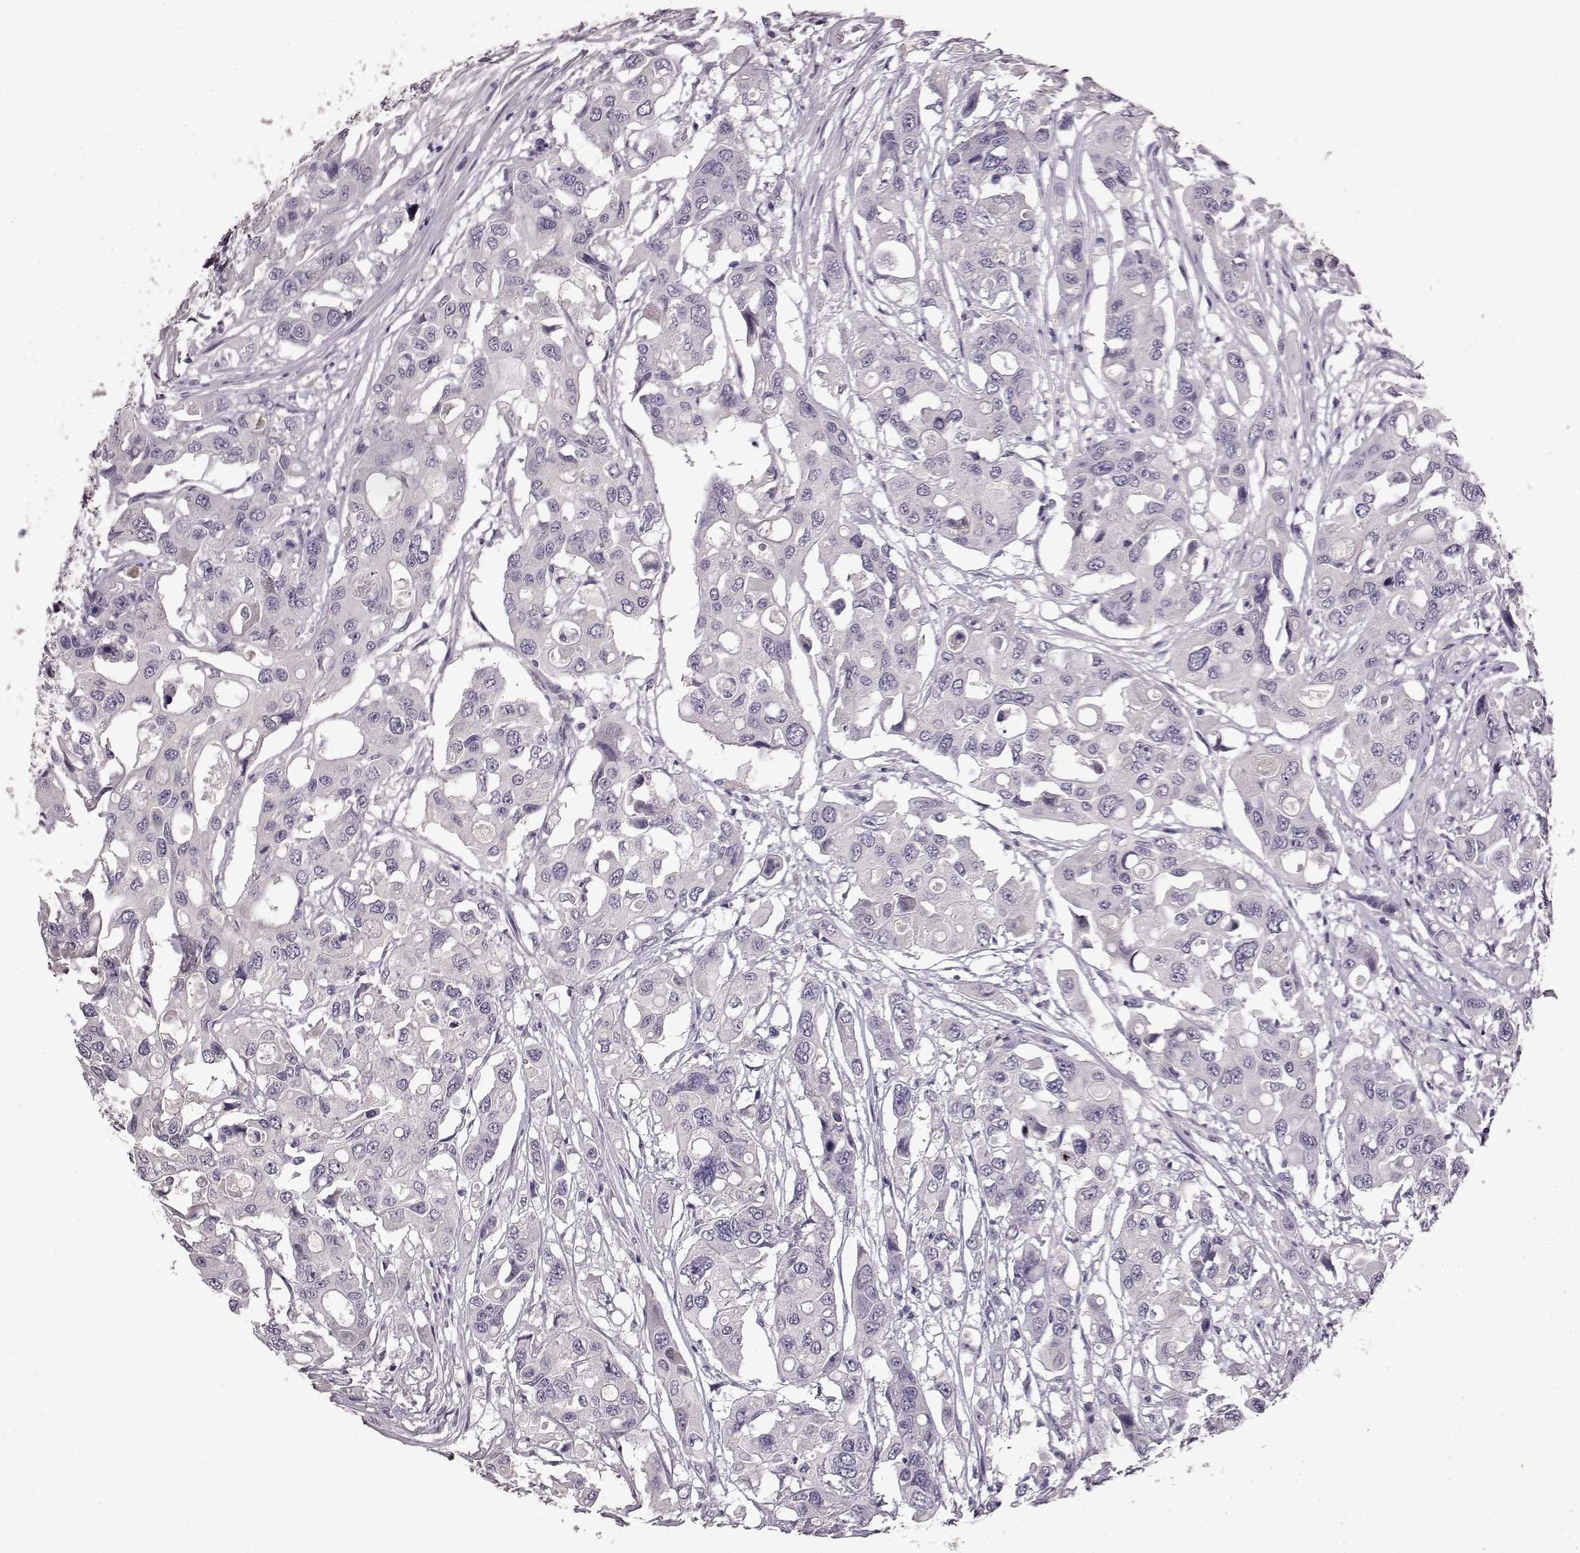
{"staining": {"intensity": "negative", "quantity": "none", "location": "none"}, "tissue": "colorectal cancer", "cell_type": "Tumor cells", "image_type": "cancer", "snomed": [{"axis": "morphology", "description": "Adenocarcinoma, NOS"}, {"axis": "topography", "description": "Colon"}], "caption": "Tumor cells show no significant protein staining in colorectal cancer. The staining was performed using DAB (3,3'-diaminobenzidine) to visualize the protein expression in brown, while the nuclei were stained in blue with hematoxylin (Magnification: 20x).", "gene": "SPAG17", "patient": {"sex": "male", "age": 77}}